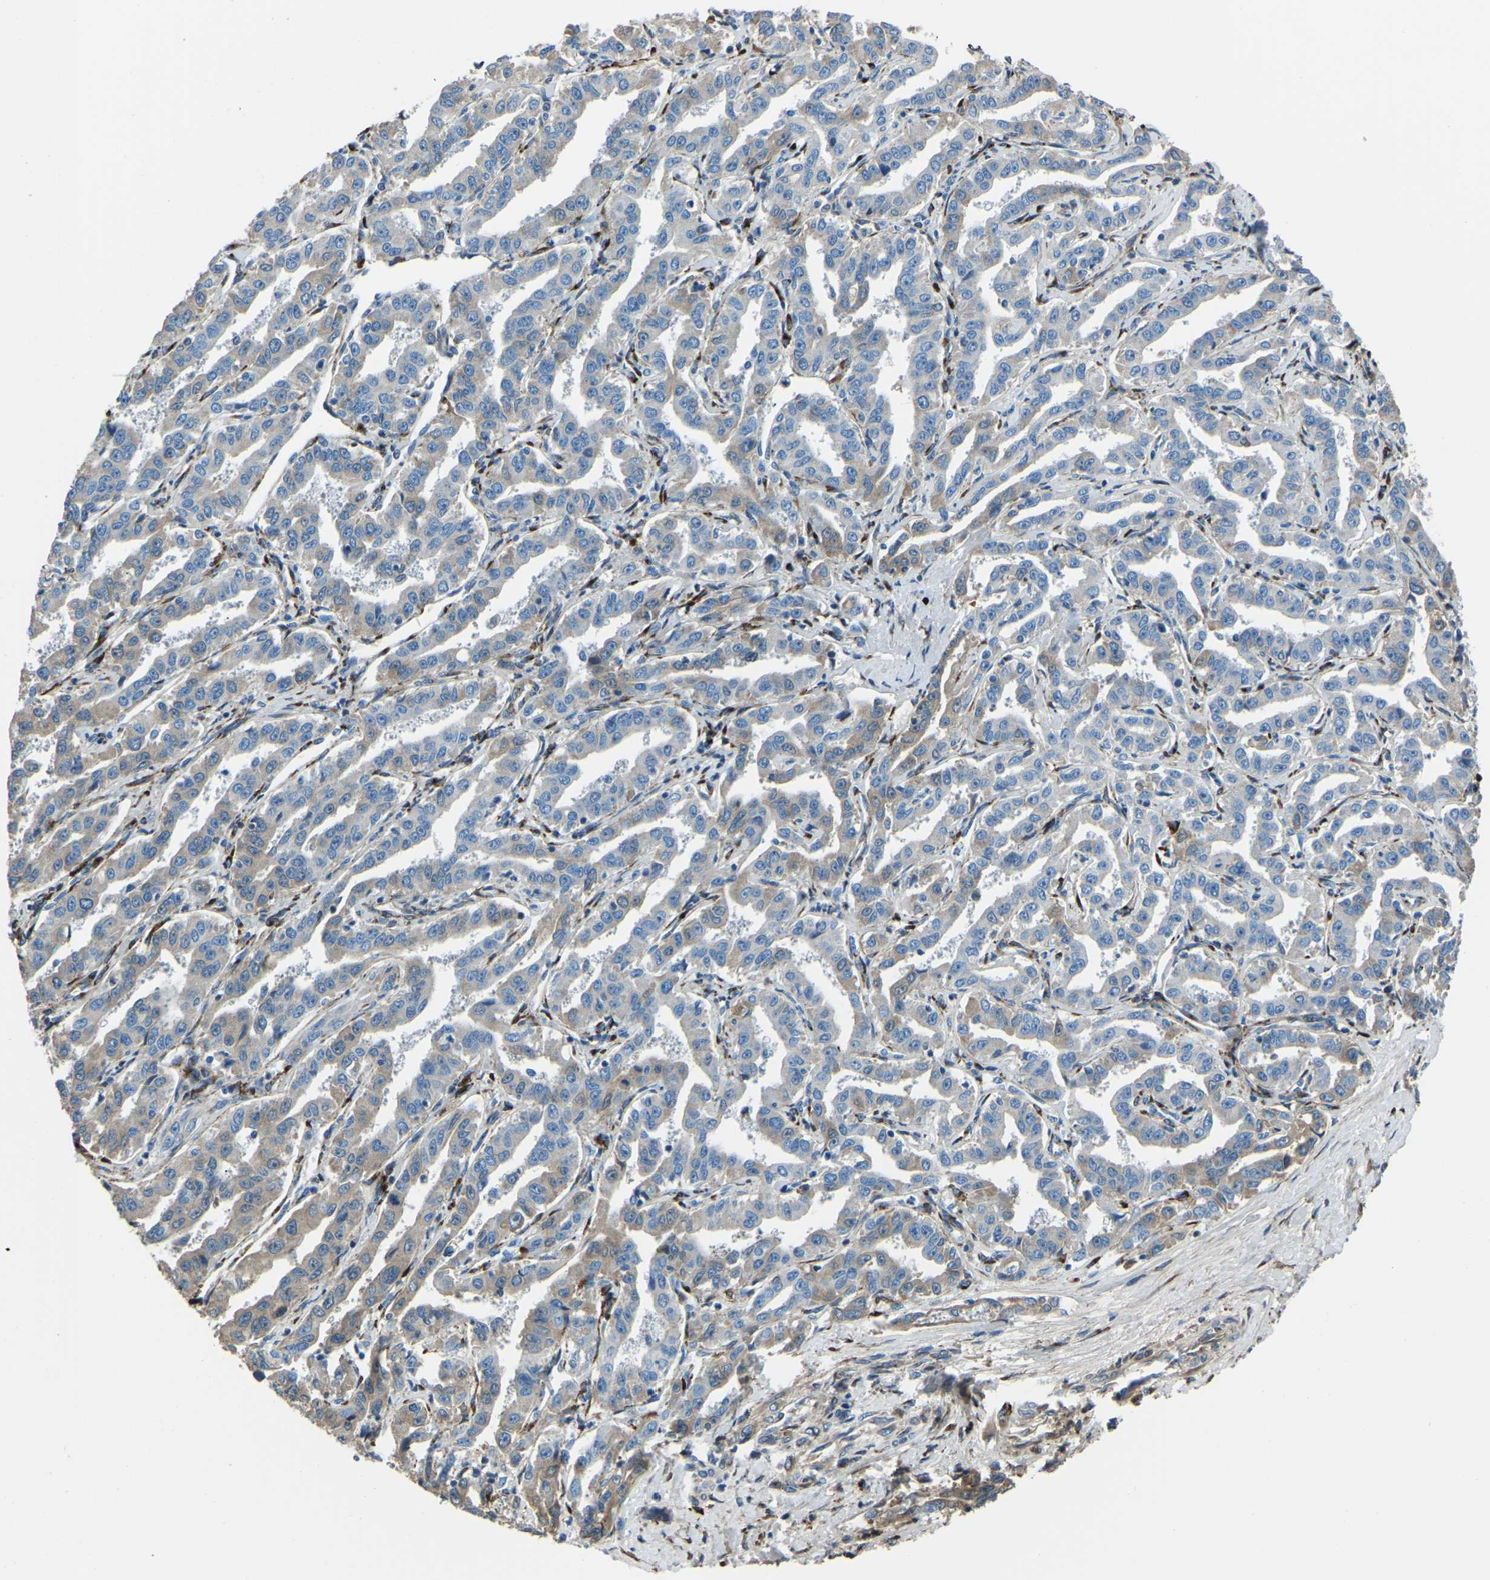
{"staining": {"intensity": "weak", "quantity": "<25%", "location": "cytoplasmic/membranous"}, "tissue": "liver cancer", "cell_type": "Tumor cells", "image_type": "cancer", "snomed": [{"axis": "morphology", "description": "Cholangiocarcinoma"}, {"axis": "topography", "description": "Liver"}], "caption": "Photomicrograph shows no significant protein expression in tumor cells of liver cholangiocarcinoma. The staining was performed using DAB to visualize the protein expression in brown, while the nuclei were stained in blue with hematoxylin (Magnification: 20x).", "gene": "COL3A1", "patient": {"sex": "male", "age": 59}}